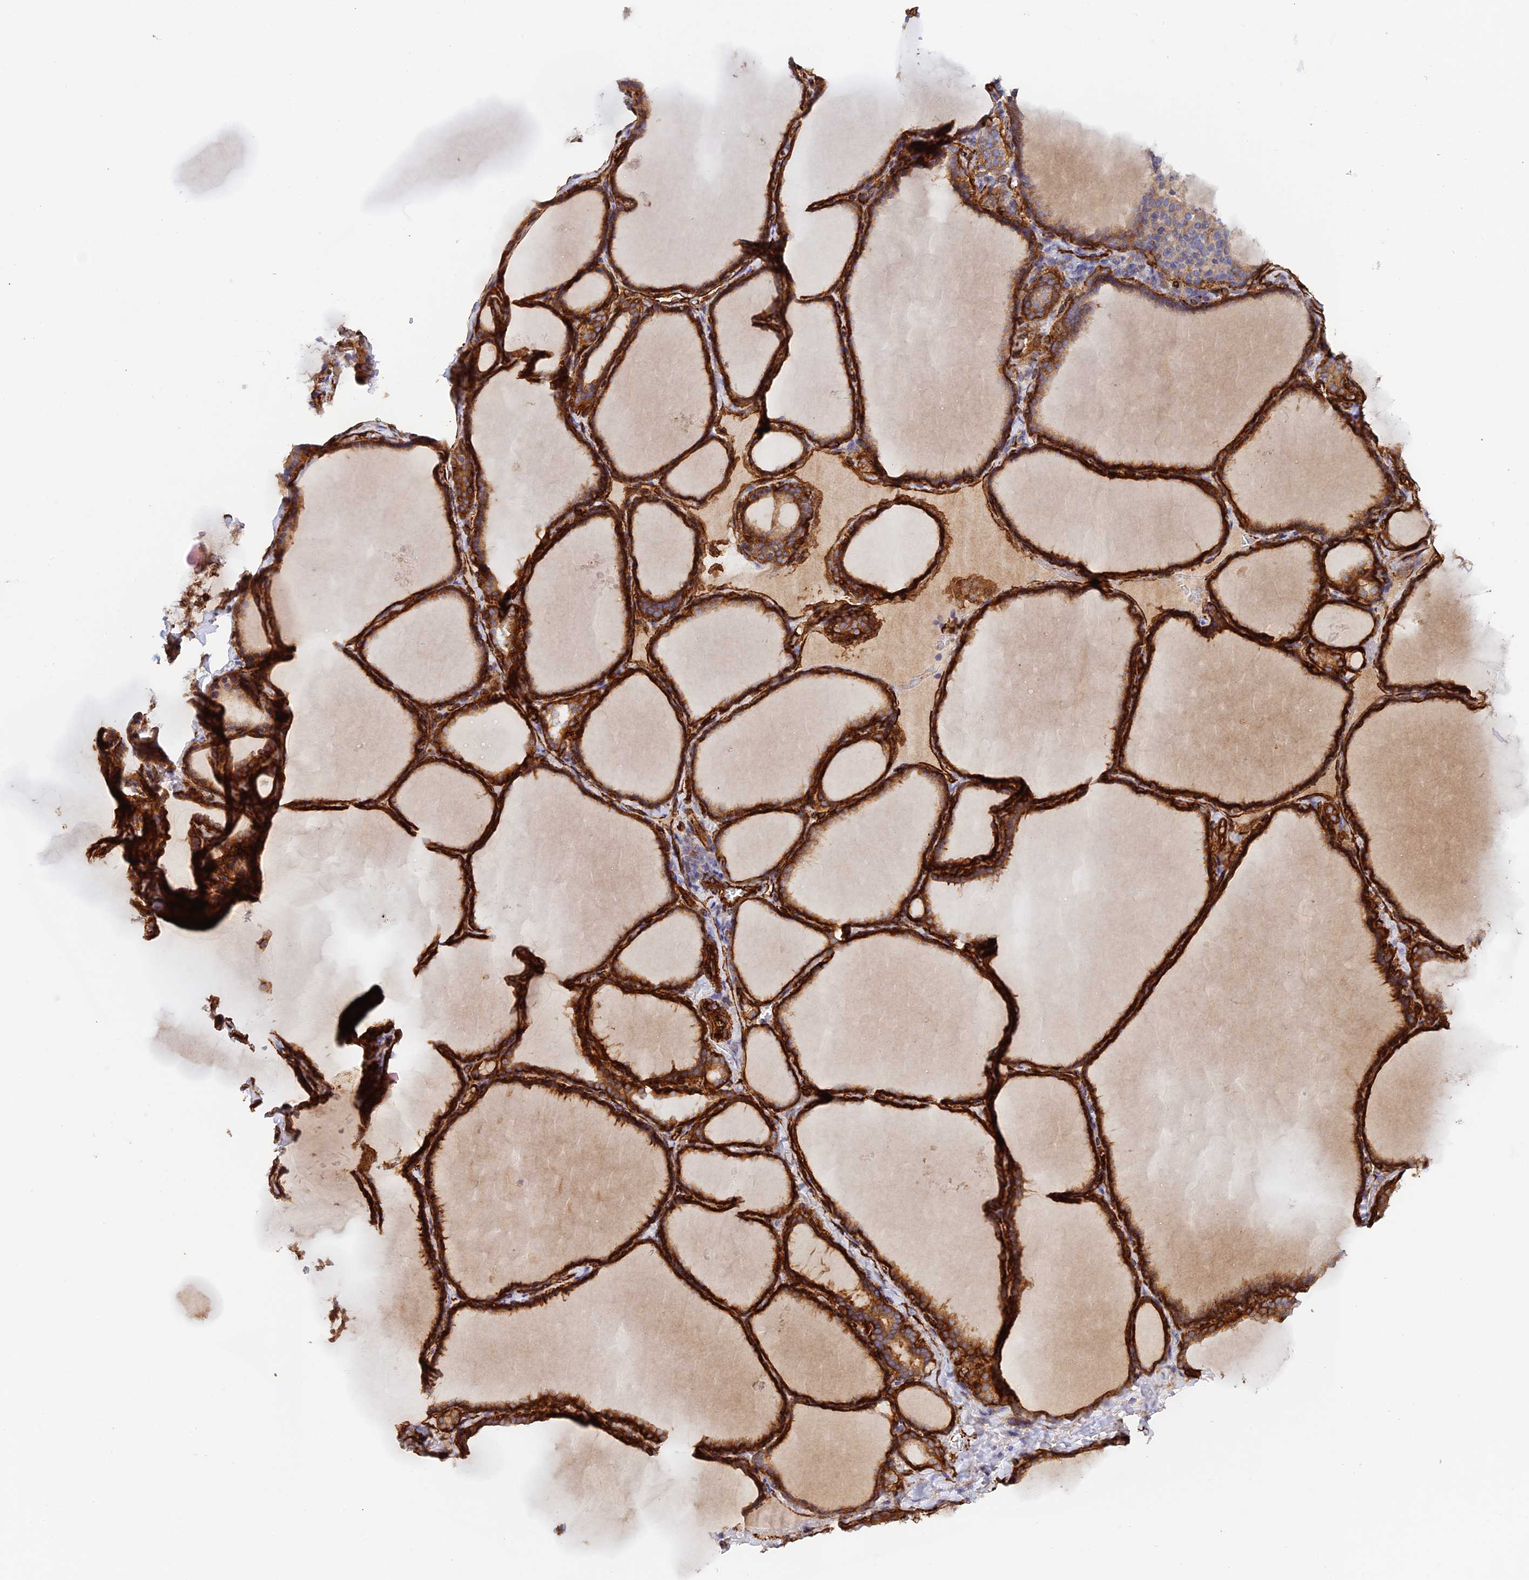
{"staining": {"intensity": "strong", "quantity": "25%-75%", "location": "cytoplasmic/membranous"}, "tissue": "thyroid gland", "cell_type": "Glandular cells", "image_type": "normal", "snomed": [{"axis": "morphology", "description": "Normal tissue, NOS"}, {"axis": "topography", "description": "Thyroid gland"}], "caption": "The image shows staining of benign thyroid gland, revealing strong cytoplasmic/membranous protein staining (brown color) within glandular cells.", "gene": "MYO9A", "patient": {"sex": "female", "age": 39}}